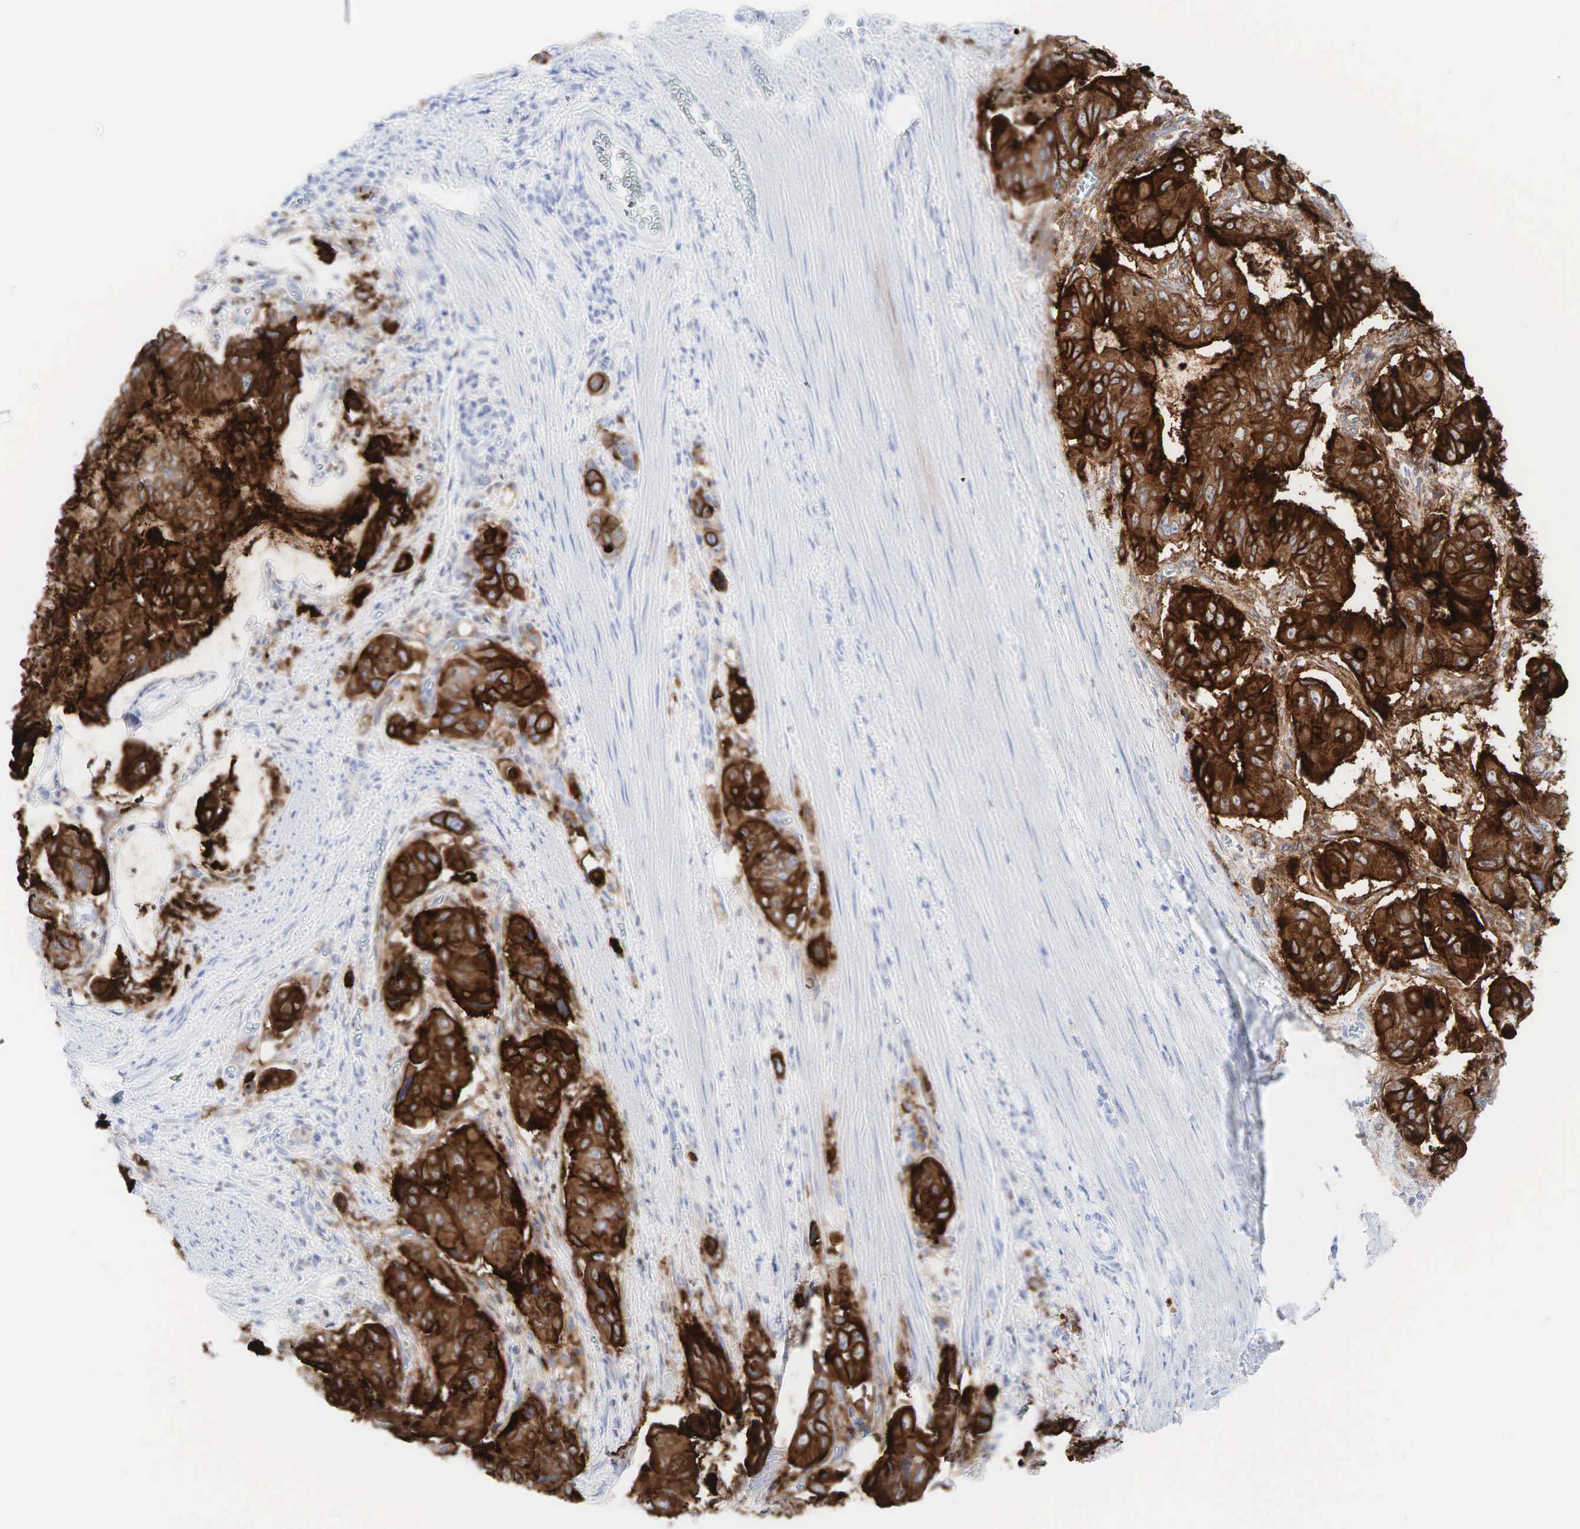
{"staining": {"intensity": "strong", "quantity": "25%-75%", "location": "cytoplasmic/membranous"}, "tissue": "stomach cancer", "cell_type": "Tumor cells", "image_type": "cancer", "snomed": [{"axis": "morphology", "description": "Adenocarcinoma, NOS"}, {"axis": "topography", "description": "Stomach, upper"}], "caption": "The immunohistochemical stain highlights strong cytoplasmic/membranous staining in tumor cells of stomach cancer (adenocarcinoma) tissue. (Brightfield microscopy of DAB IHC at high magnification).", "gene": "CEACAM5", "patient": {"sex": "male", "age": 80}}